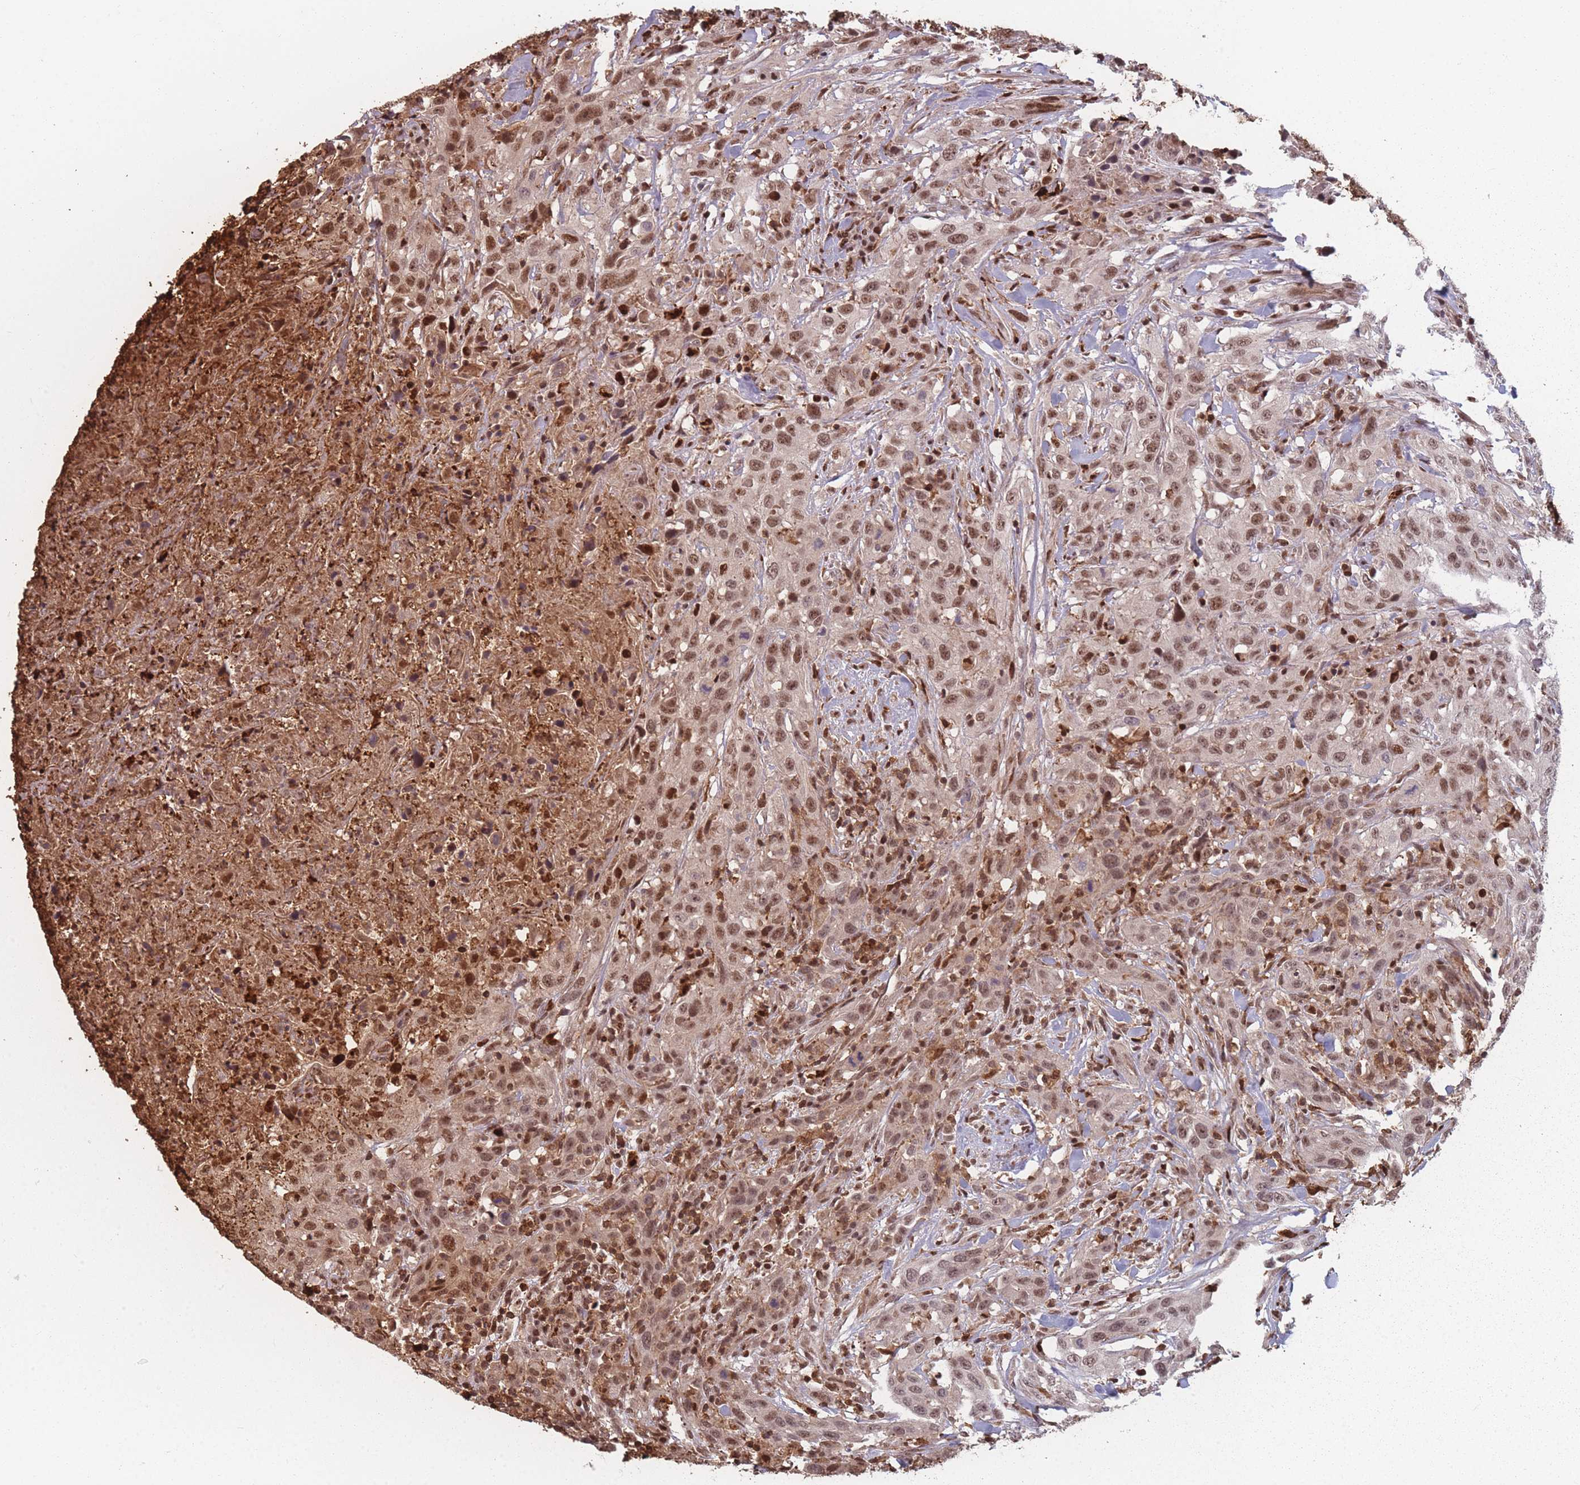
{"staining": {"intensity": "moderate", "quantity": ">75%", "location": "nuclear"}, "tissue": "urothelial cancer", "cell_type": "Tumor cells", "image_type": "cancer", "snomed": [{"axis": "morphology", "description": "Urothelial carcinoma, High grade"}, {"axis": "topography", "description": "Urinary bladder"}], "caption": "Protein expression analysis of urothelial carcinoma (high-grade) displays moderate nuclear expression in about >75% of tumor cells.", "gene": "WDR55", "patient": {"sex": "male", "age": 61}}